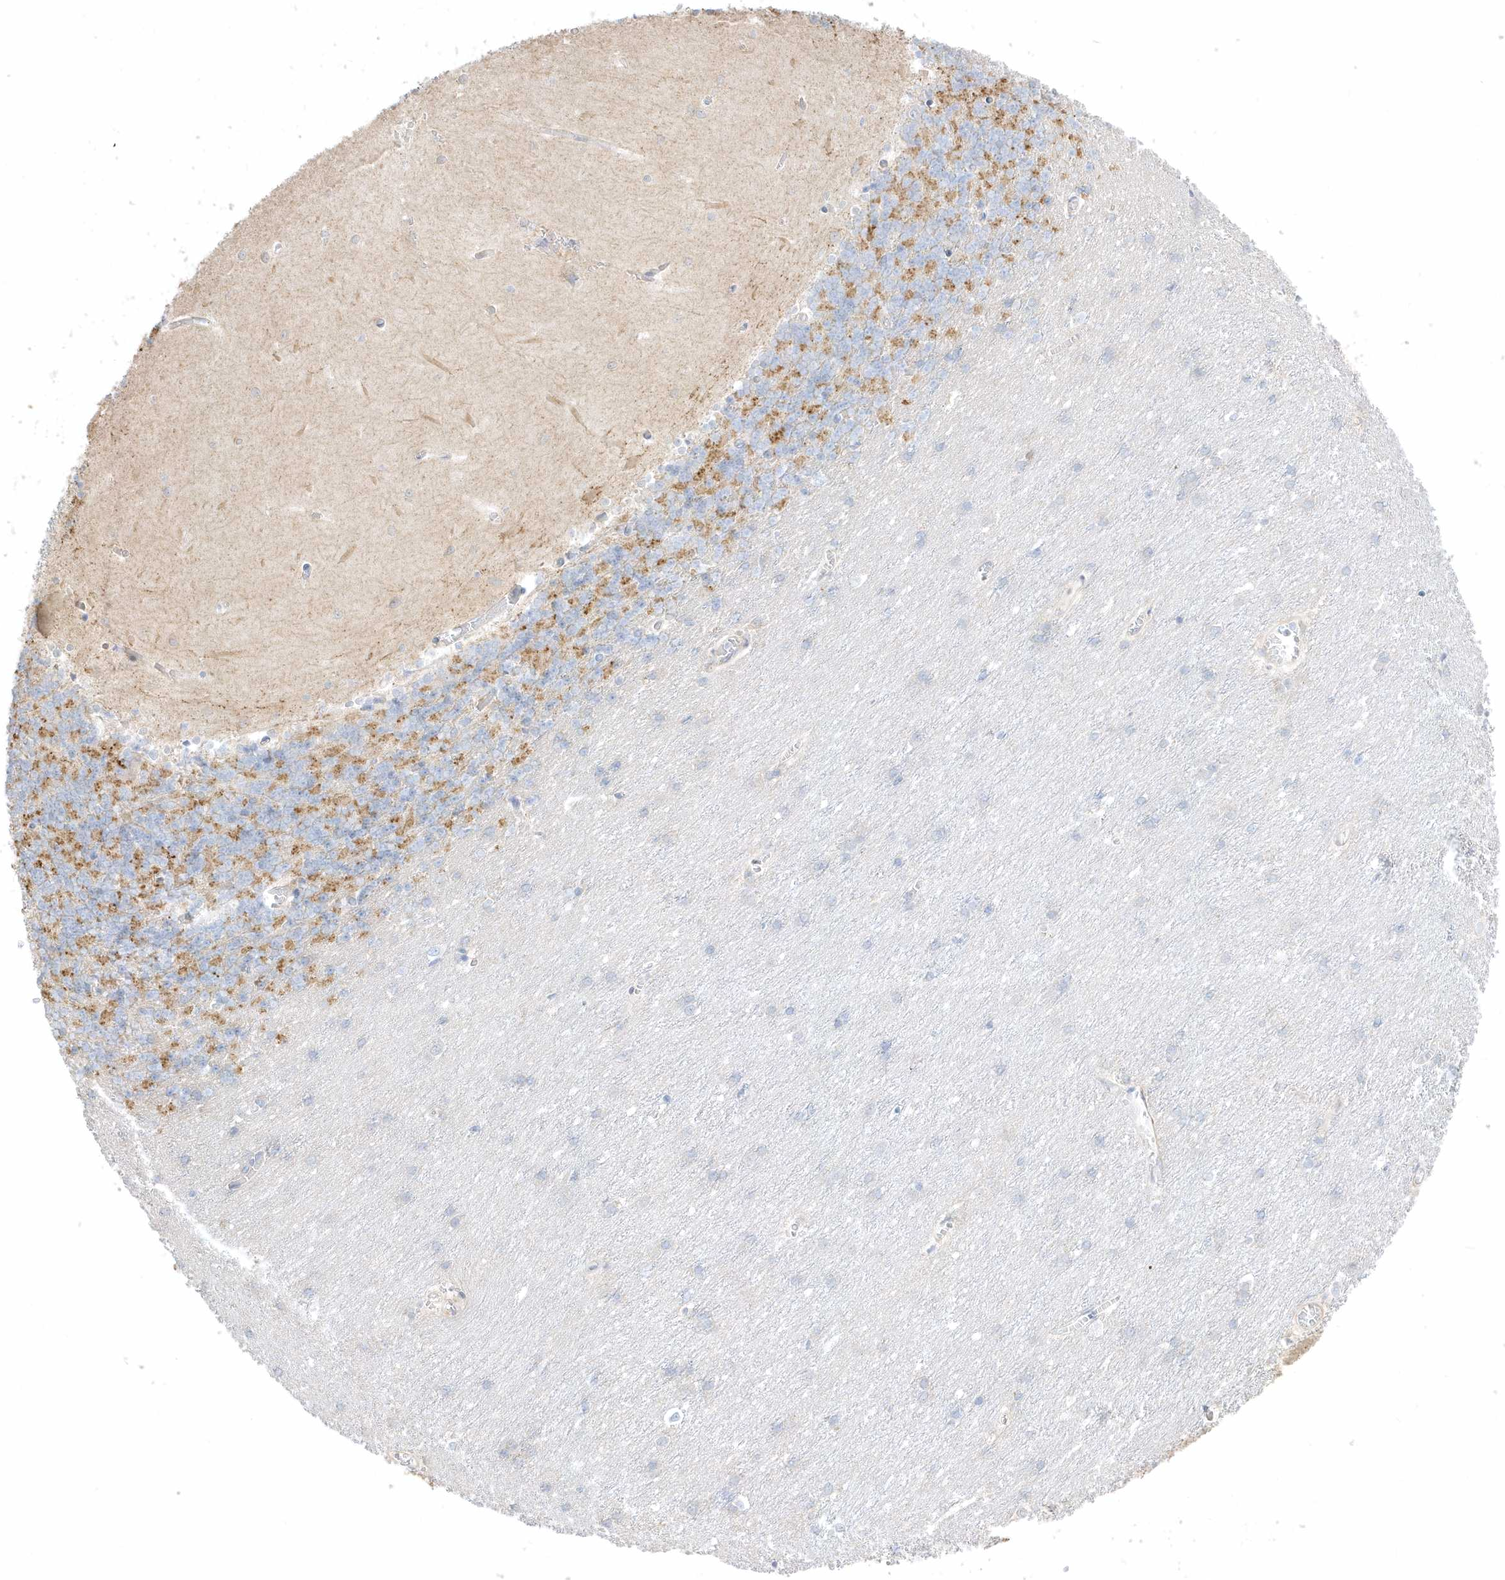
{"staining": {"intensity": "moderate", "quantity": "<25%", "location": "cytoplasmic/membranous"}, "tissue": "cerebellum", "cell_type": "Cells in granular layer", "image_type": "normal", "snomed": [{"axis": "morphology", "description": "Normal tissue, NOS"}, {"axis": "topography", "description": "Cerebellum"}], "caption": "High-power microscopy captured an IHC photomicrograph of normal cerebellum, revealing moderate cytoplasmic/membranous expression in about <25% of cells in granular layer. (DAB IHC with brightfield microscopy, high magnification).", "gene": "ARHGEF9", "patient": {"sex": "male", "age": 37}}